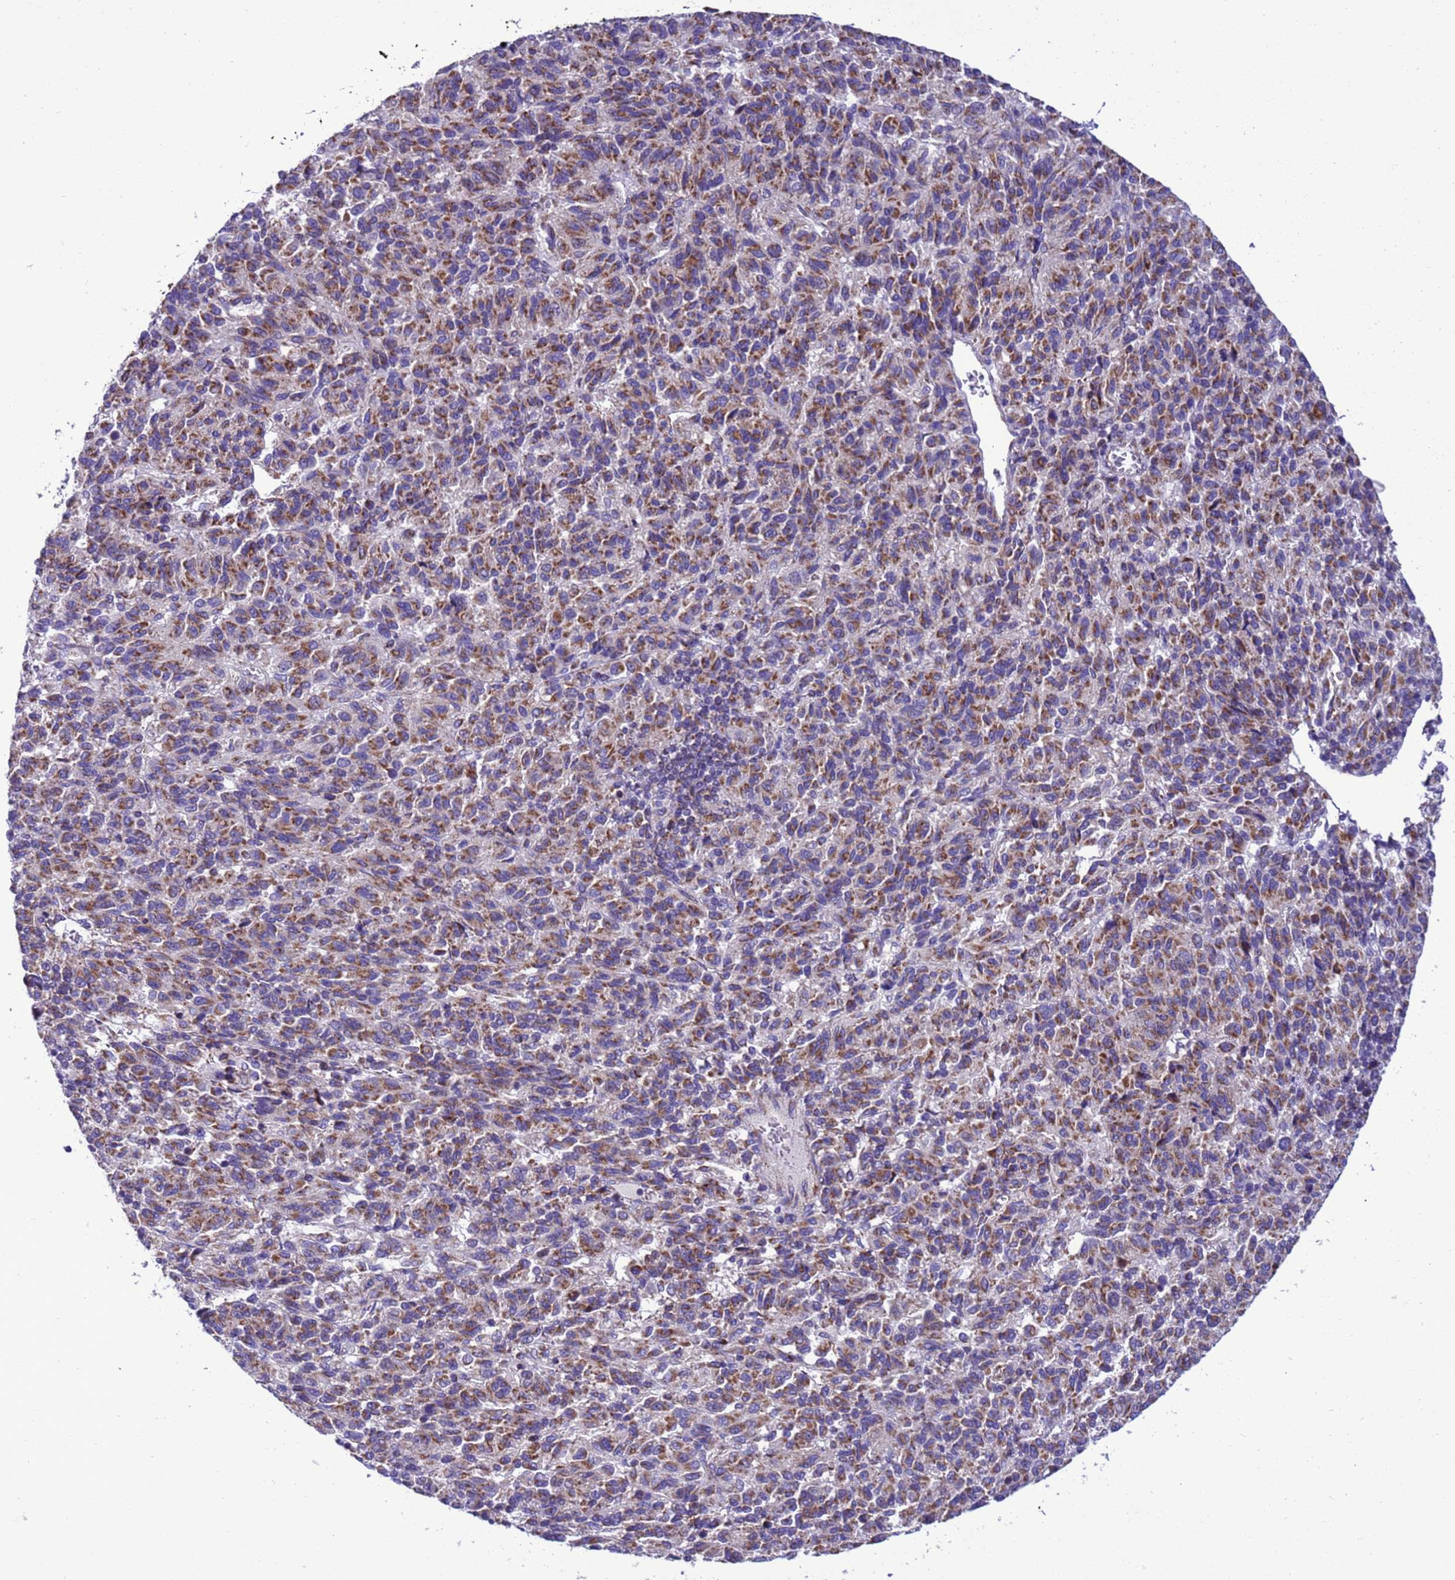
{"staining": {"intensity": "moderate", "quantity": ">75%", "location": "cytoplasmic/membranous"}, "tissue": "melanoma", "cell_type": "Tumor cells", "image_type": "cancer", "snomed": [{"axis": "morphology", "description": "Malignant melanoma, Metastatic site"}, {"axis": "topography", "description": "Lung"}], "caption": "Protein expression analysis of human melanoma reveals moderate cytoplasmic/membranous positivity in approximately >75% of tumor cells.", "gene": "CCDC191", "patient": {"sex": "male", "age": 64}}